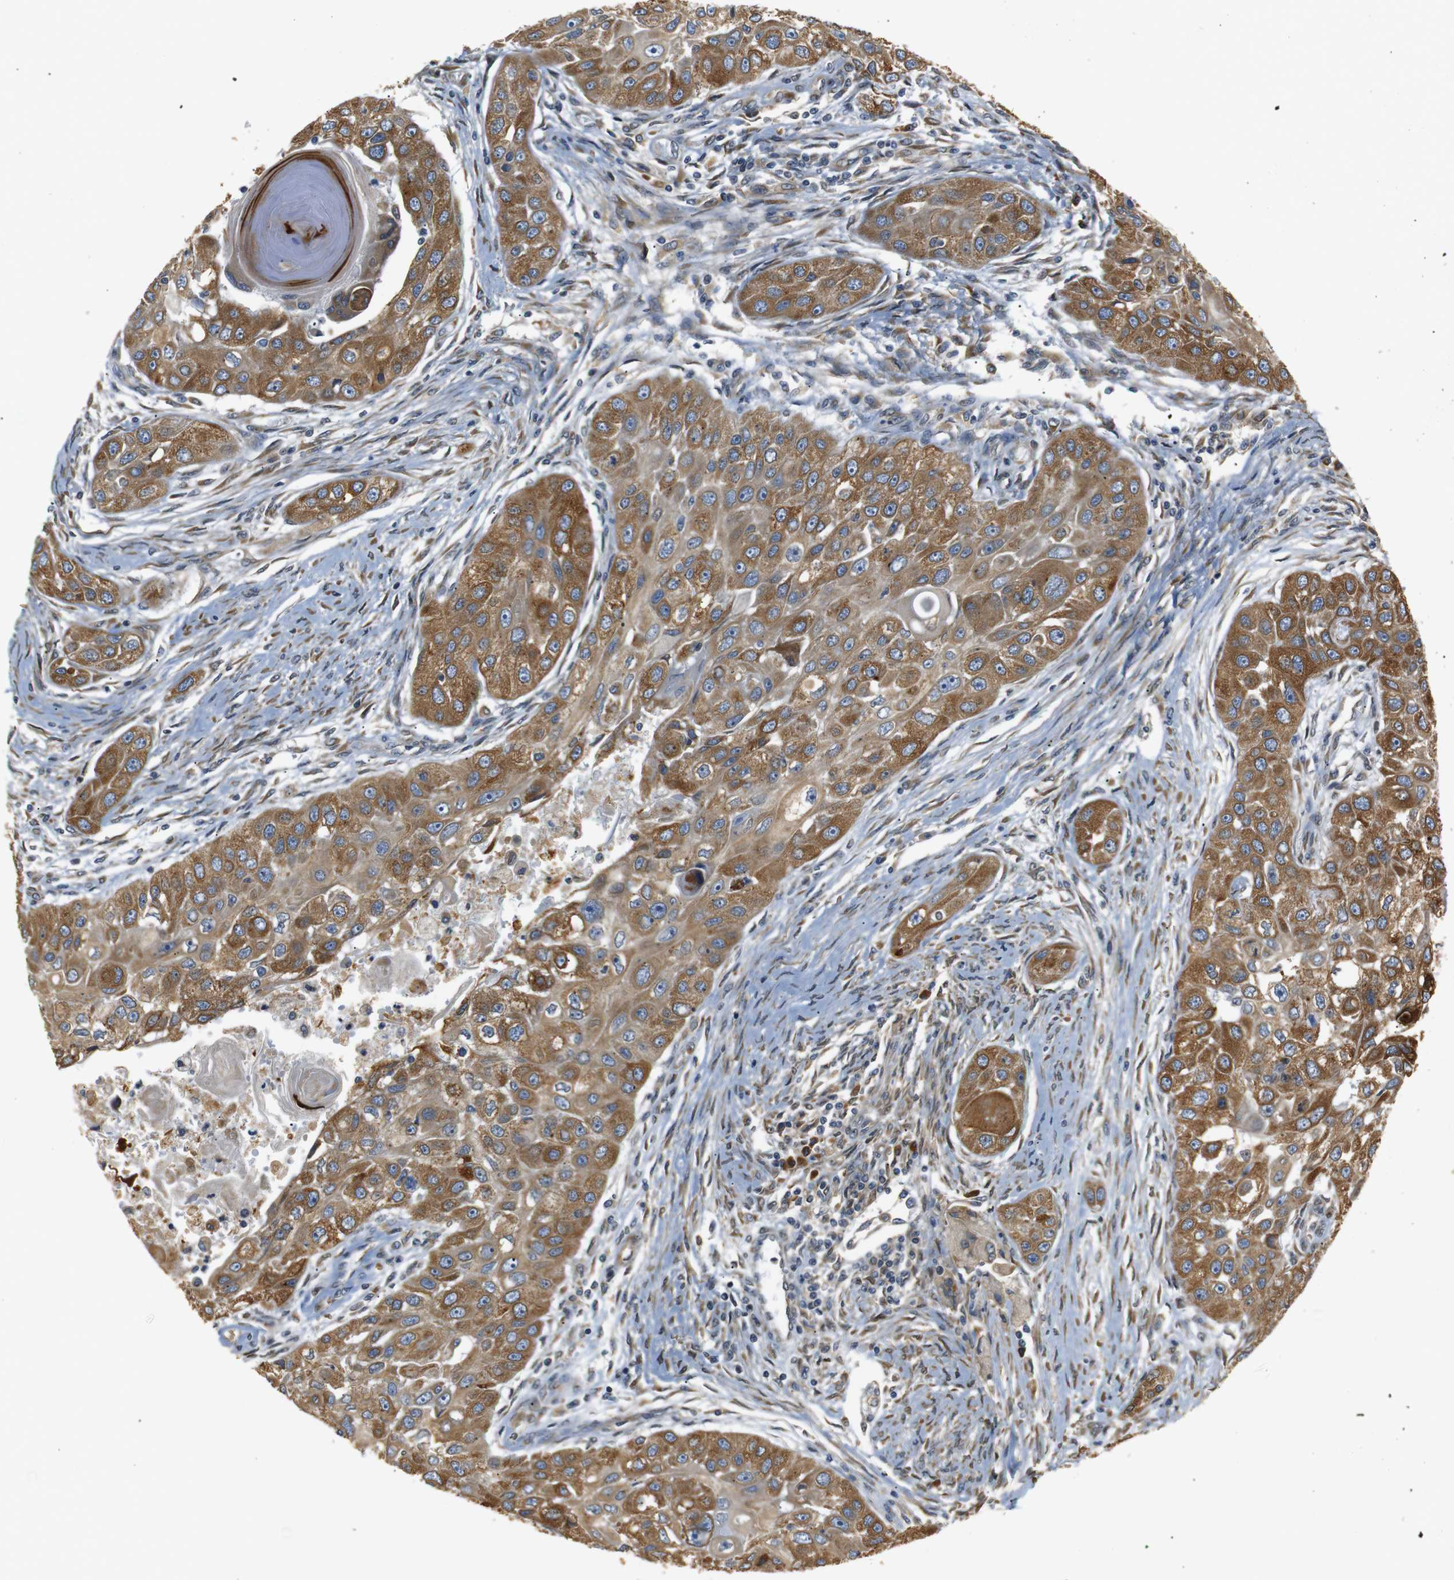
{"staining": {"intensity": "moderate", "quantity": ">75%", "location": "cytoplasmic/membranous"}, "tissue": "head and neck cancer", "cell_type": "Tumor cells", "image_type": "cancer", "snomed": [{"axis": "morphology", "description": "Normal tissue, NOS"}, {"axis": "morphology", "description": "Squamous cell carcinoma, NOS"}, {"axis": "topography", "description": "Skeletal muscle"}, {"axis": "topography", "description": "Head-Neck"}], "caption": "Immunohistochemistry (IHC) of squamous cell carcinoma (head and neck) shows medium levels of moderate cytoplasmic/membranous expression in about >75% of tumor cells. The staining was performed using DAB (3,3'-diaminobenzidine) to visualize the protein expression in brown, while the nuclei were stained in blue with hematoxylin (Magnification: 20x).", "gene": "TMED2", "patient": {"sex": "male", "age": 51}}